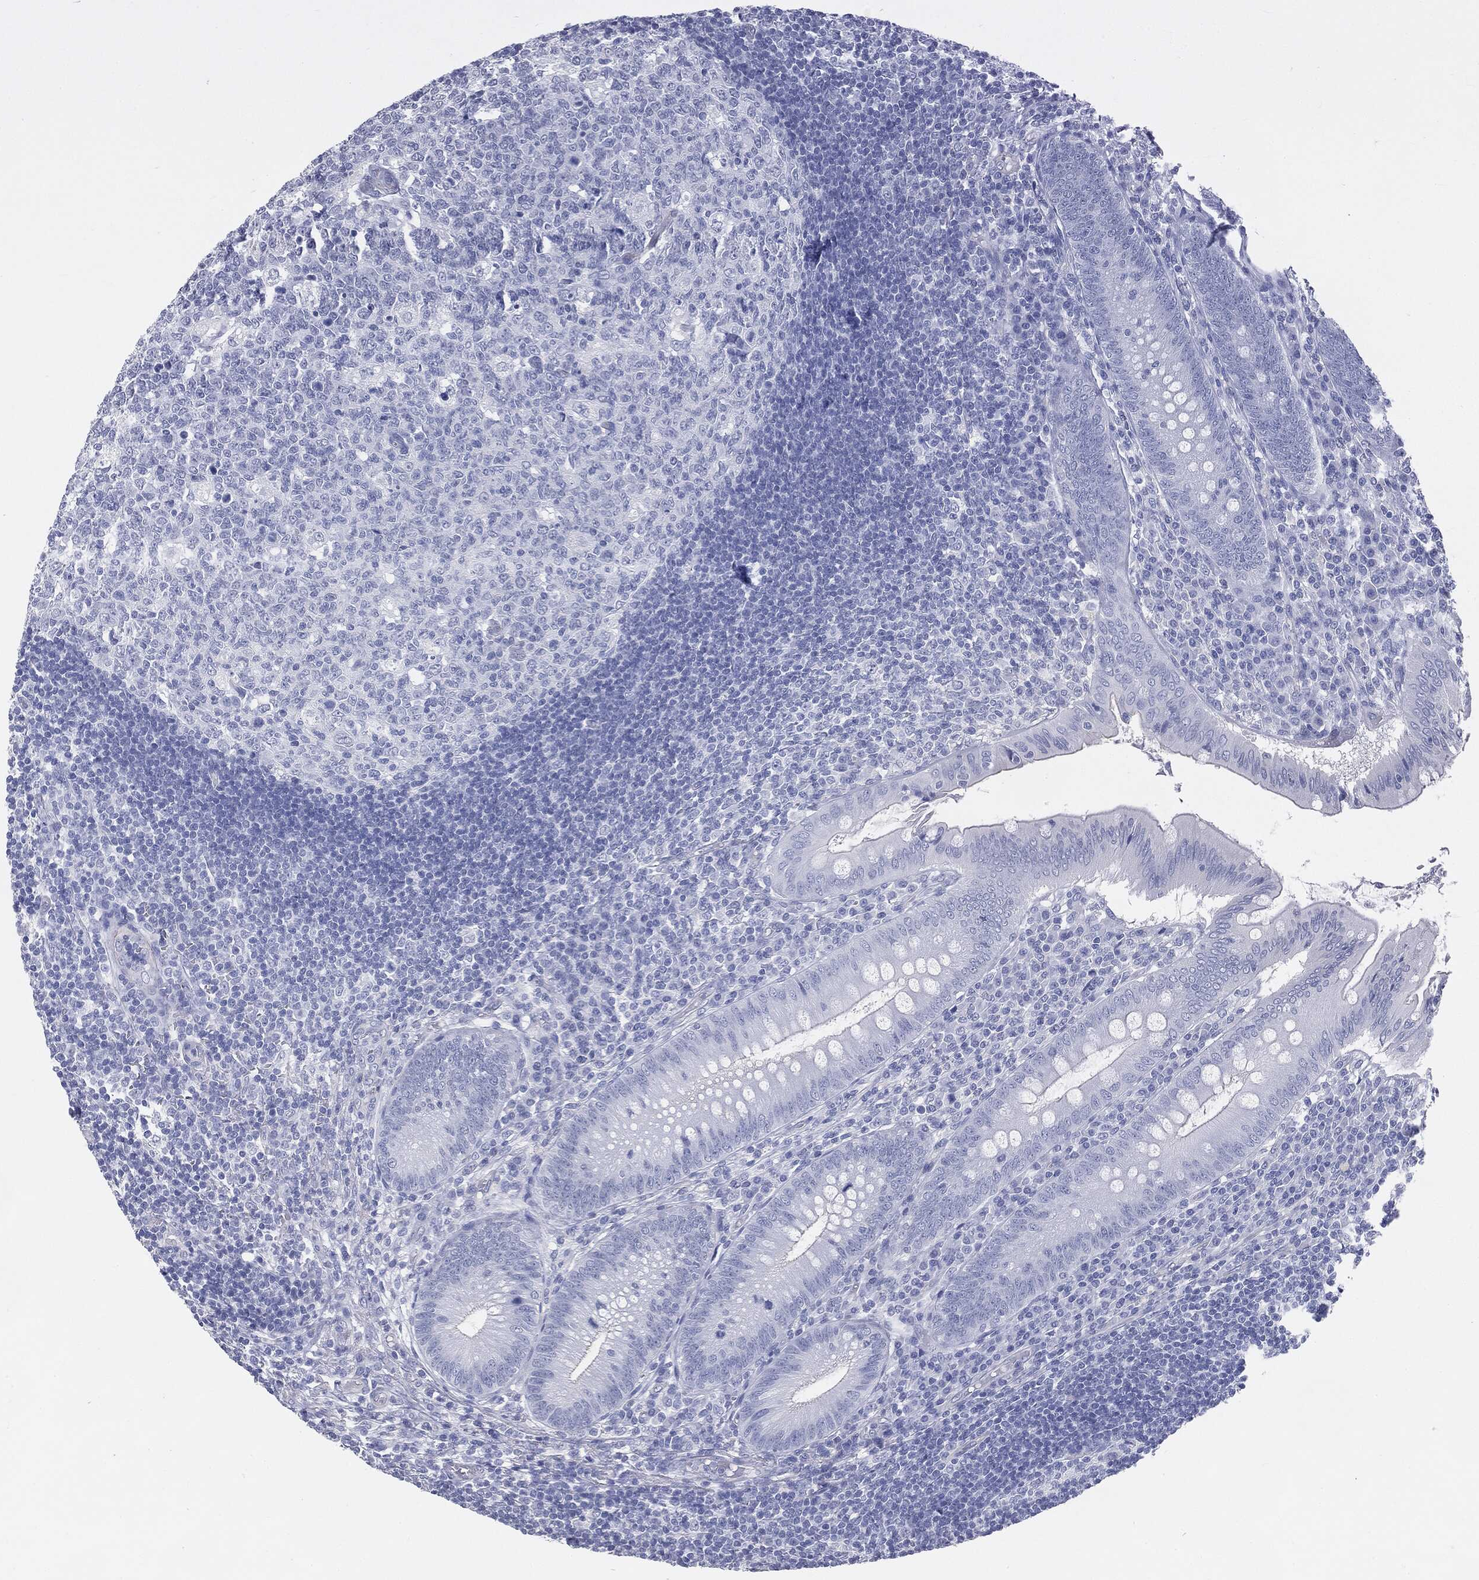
{"staining": {"intensity": "negative", "quantity": "none", "location": "none"}, "tissue": "appendix", "cell_type": "Glandular cells", "image_type": "normal", "snomed": [{"axis": "morphology", "description": "Normal tissue, NOS"}, {"axis": "morphology", "description": "Inflammation, NOS"}, {"axis": "topography", "description": "Appendix"}], "caption": "This is an immunohistochemistry histopathology image of benign human appendix. There is no expression in glandular cells.", "gene": "MUC5AC", "patient": {"sex": "male", "age": 16}}